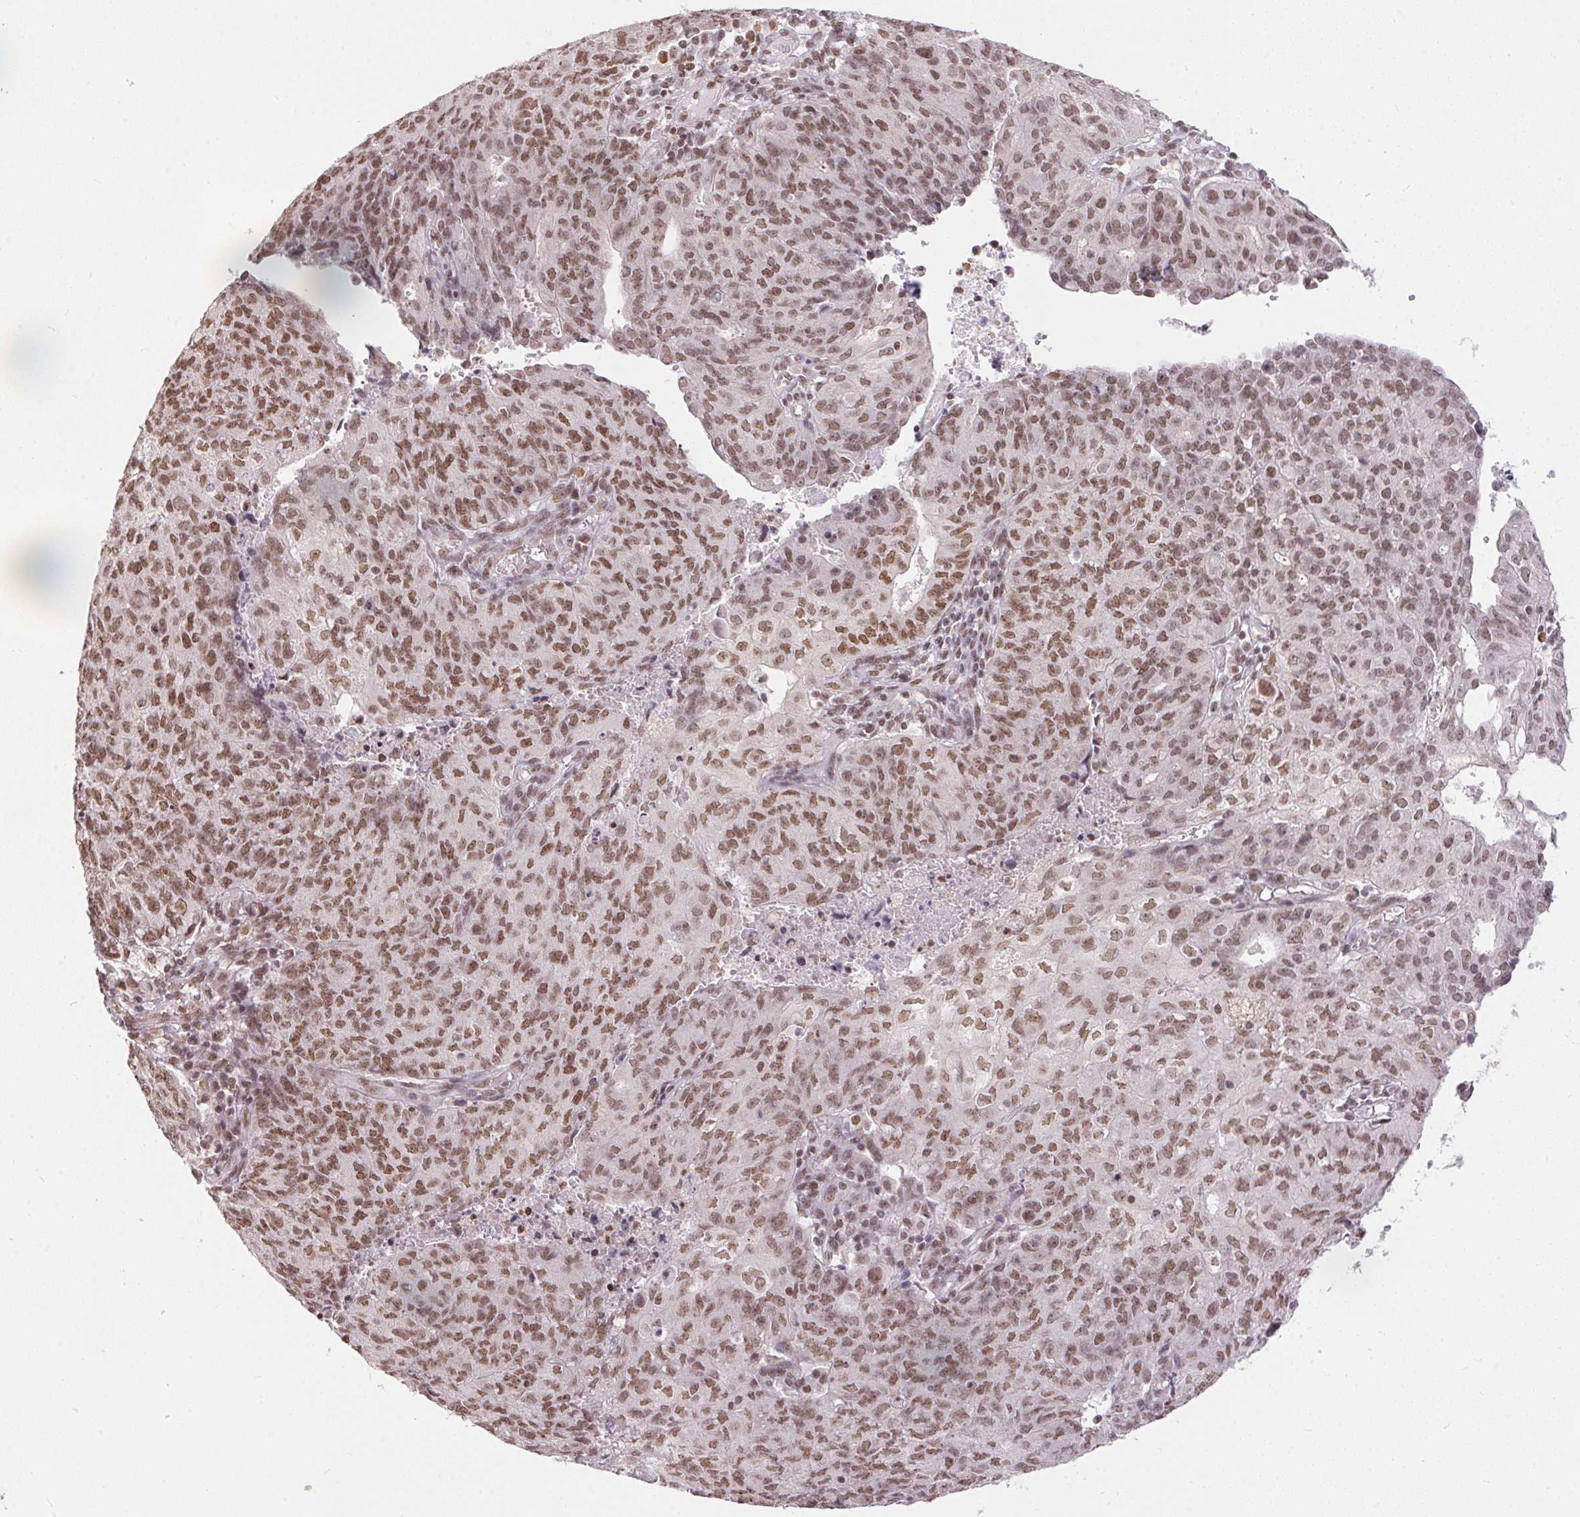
{"staining": {"intensity": "moderate", "quantity": ">75%", "location": "nuclear"}, "tissue": "endometrial cancer", "cell_type": "Tumor cells", "image_type": "cancer", "snomed": [{"axis": "morphology", "description": "Adenocarcinoma, NOS"}, {"axis": "topography", "description": "Endometrium"}], "caption": "Moderate nuclear expression is appreciated in about >75% of tumor cells in endometrial cancer.", "gene": "NFE2L1", "patient": {"sex": "female", "age": 82}}